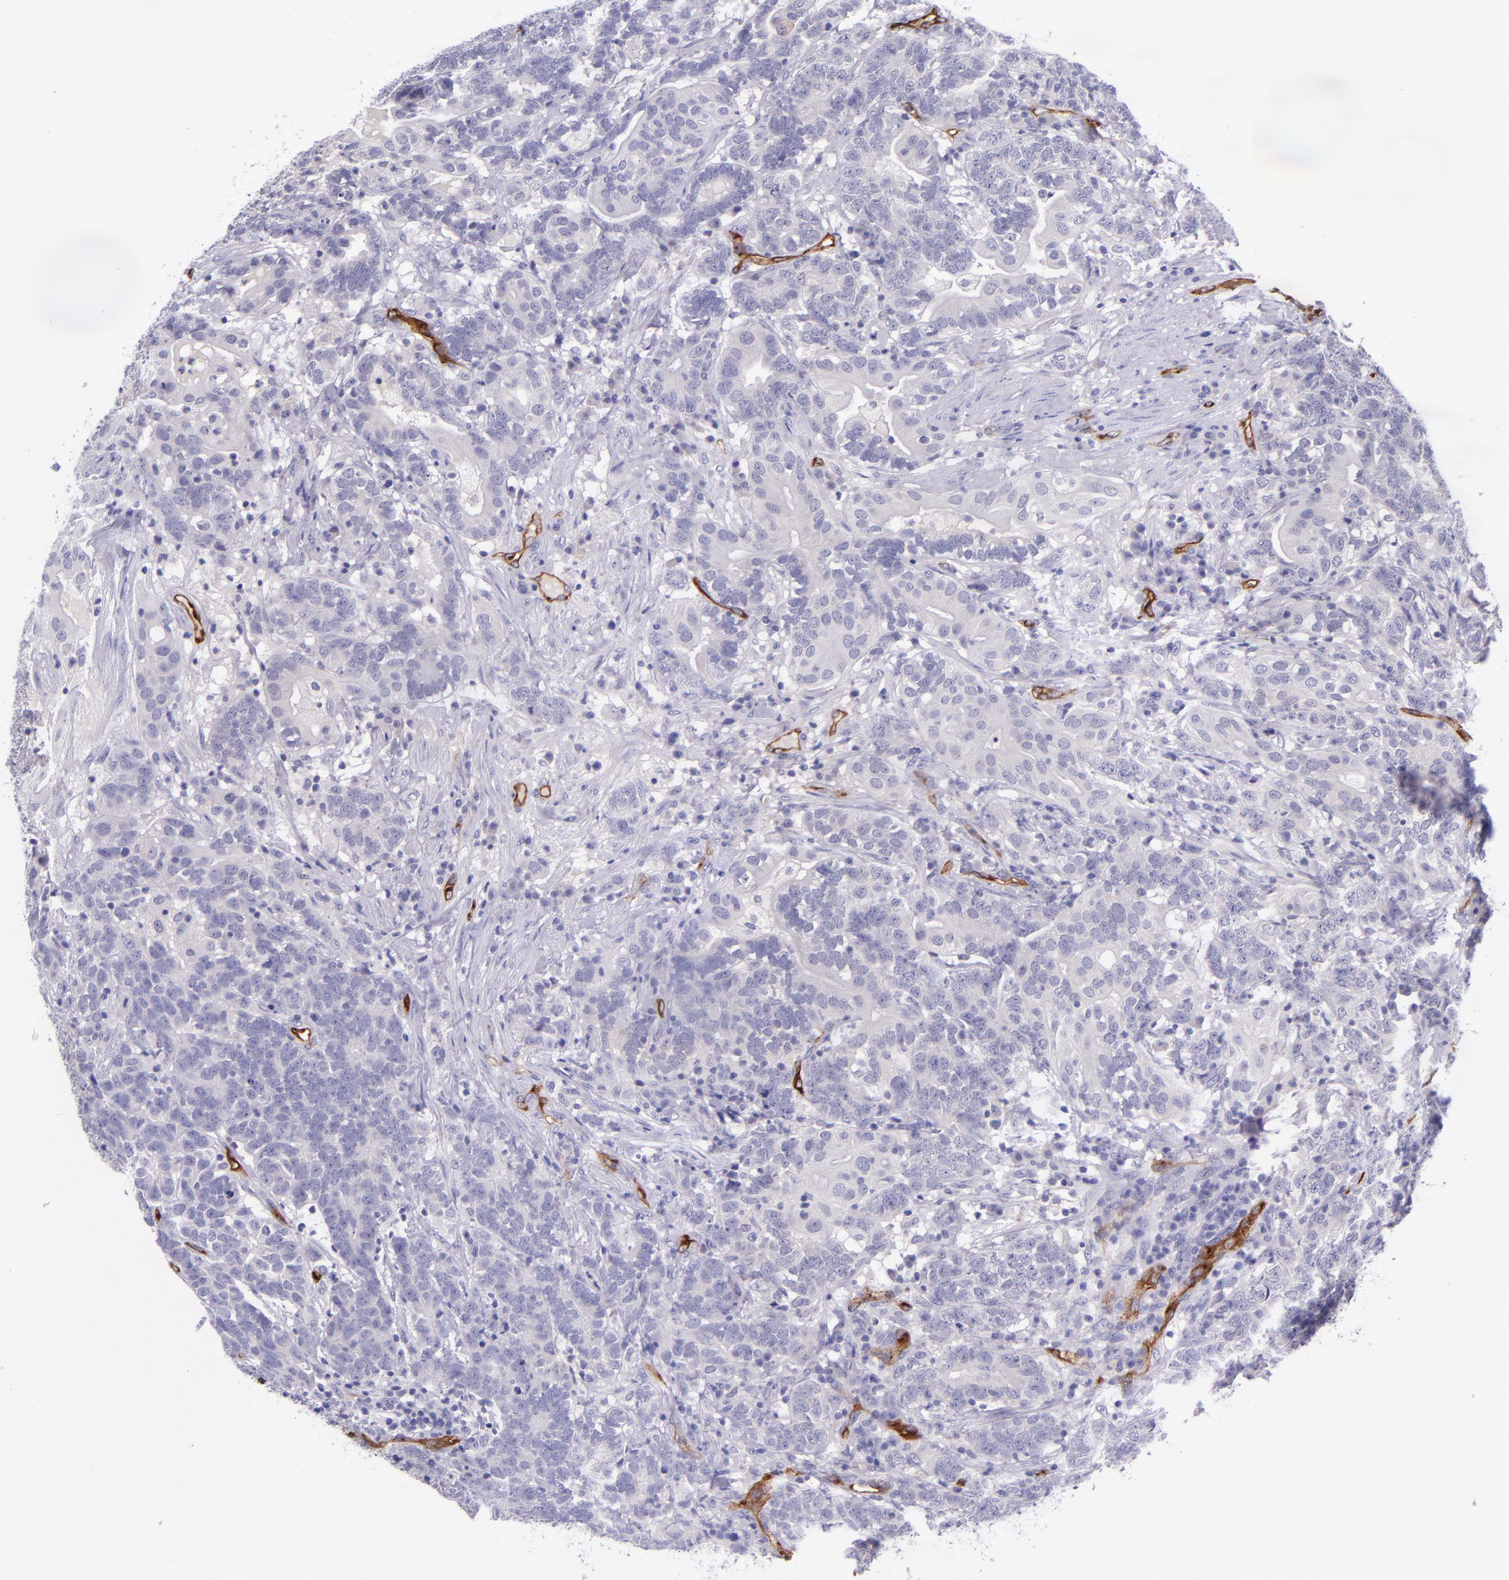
{"staining": {"intensity": "negative", "quantity": "none", "location": "none"}, "tissue": "testis cancer", "cell_type": "Tumor cells", "image_type": "cancer", "snomed": [{"axis": "morphology", "description": "Carcinoma, Embryonal, NOS"}, {"axis": "topography", "description": "Testis"}], "caption": "This is an IHC image of embryonal carcinoma (testis). There is no expression in tumor cells.", "gene": "NOS3", "patient": {"sex": "male", "age": 26}}